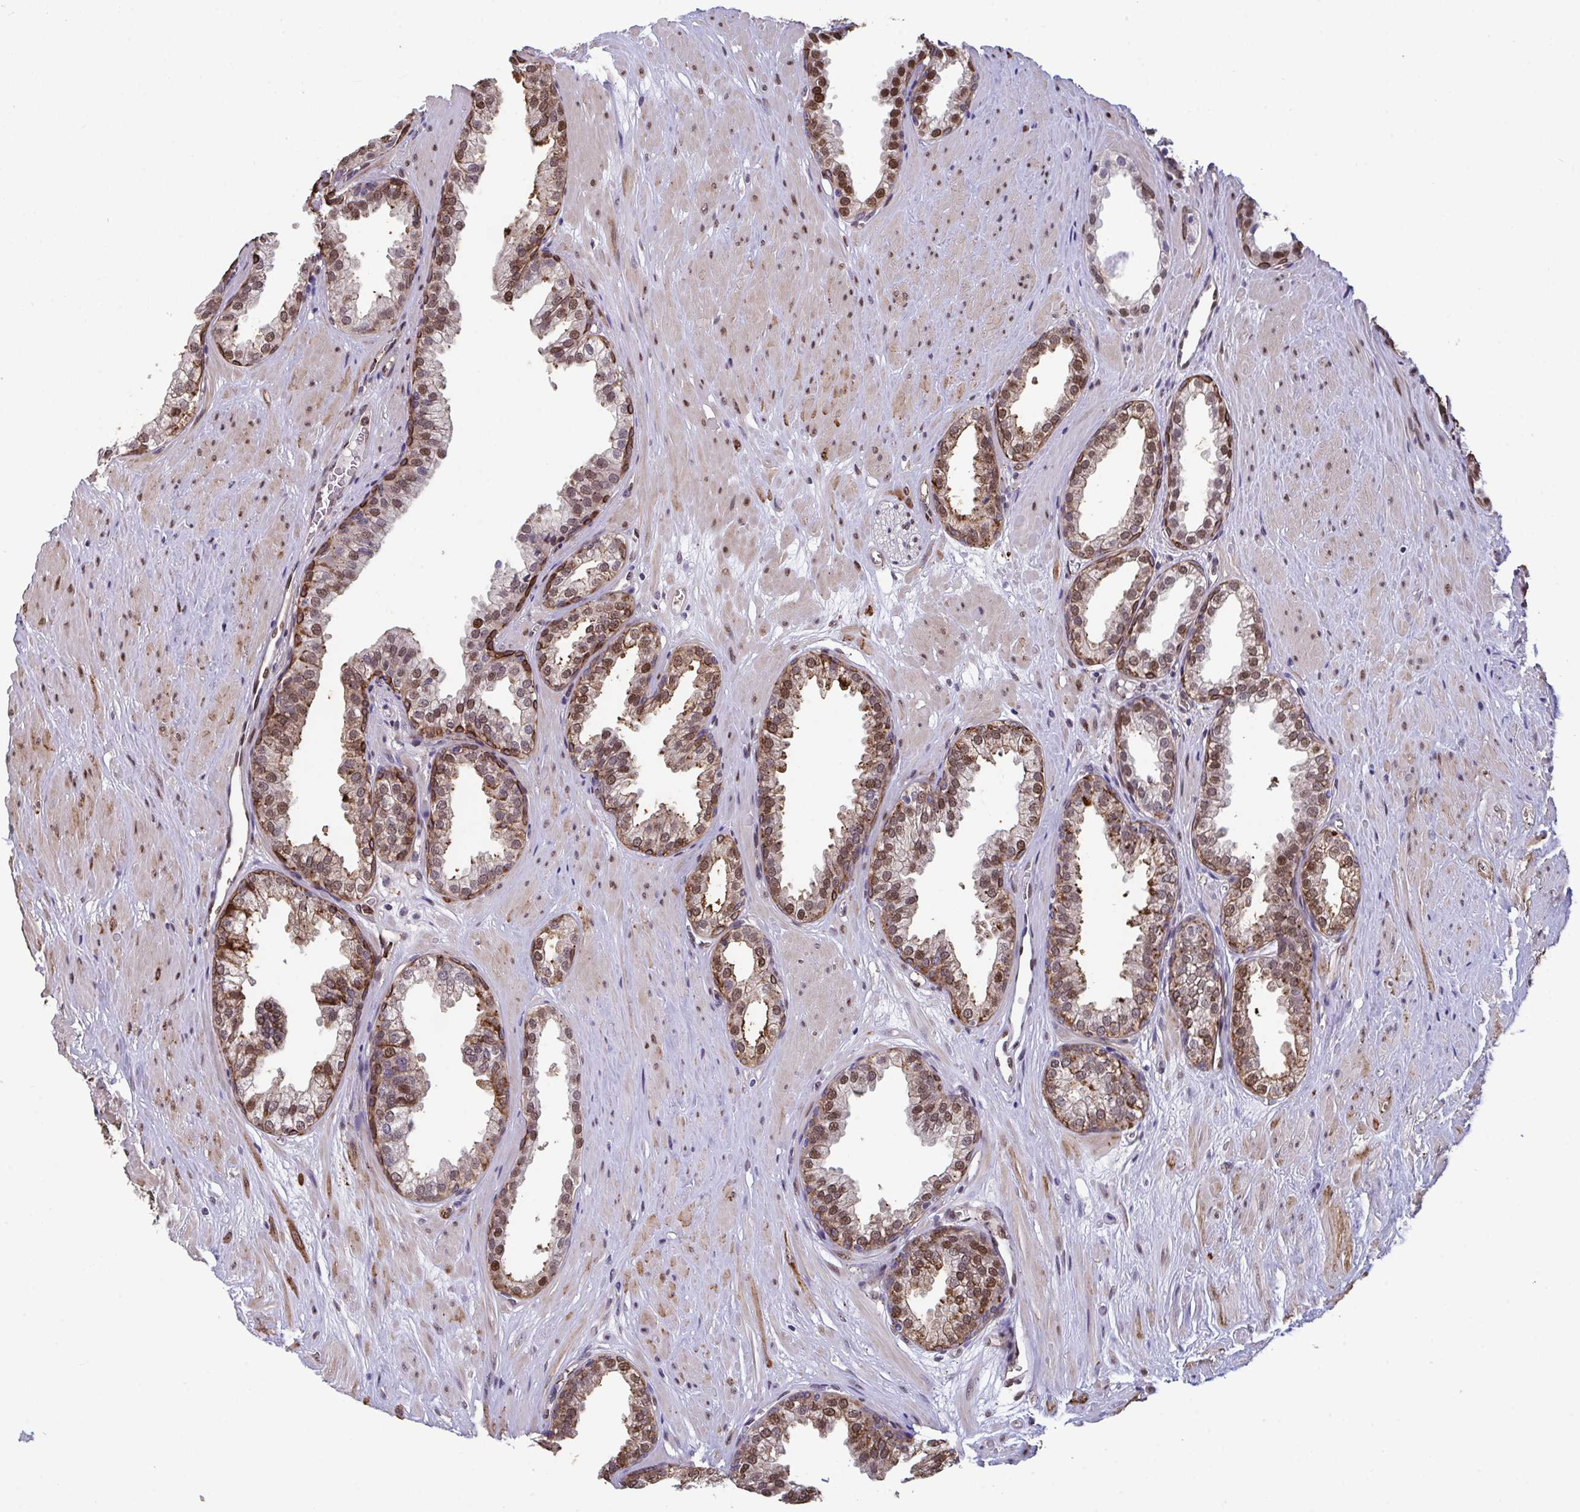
{"staining": {"intensity": "moderate", "quantity": ">75%", "location": "cytoplasmic/membranous,nuclear"}, "tissue": "prostate", "cell_type": "Glandular cells", "image_type": "normal", "snomed": [{"axis": "morphology", "description": "Normal tissue, NOS"}, {"axis": "topography", "description": "Prostate"}, {"axis": "topography", "description": "Peripheral nerve tissue"}], "caption": "High-magnification brightfield microscopy of normal prostate stained with DAB (brown) and counterstained with hematoxylin (blue). glandular cells exhibit moderate cytoplasmic/membranous,nuclear staining is appreciated in about>75% of cells.", "gene": "PELI1", "patient": {"sex": "male", "age": 55}}